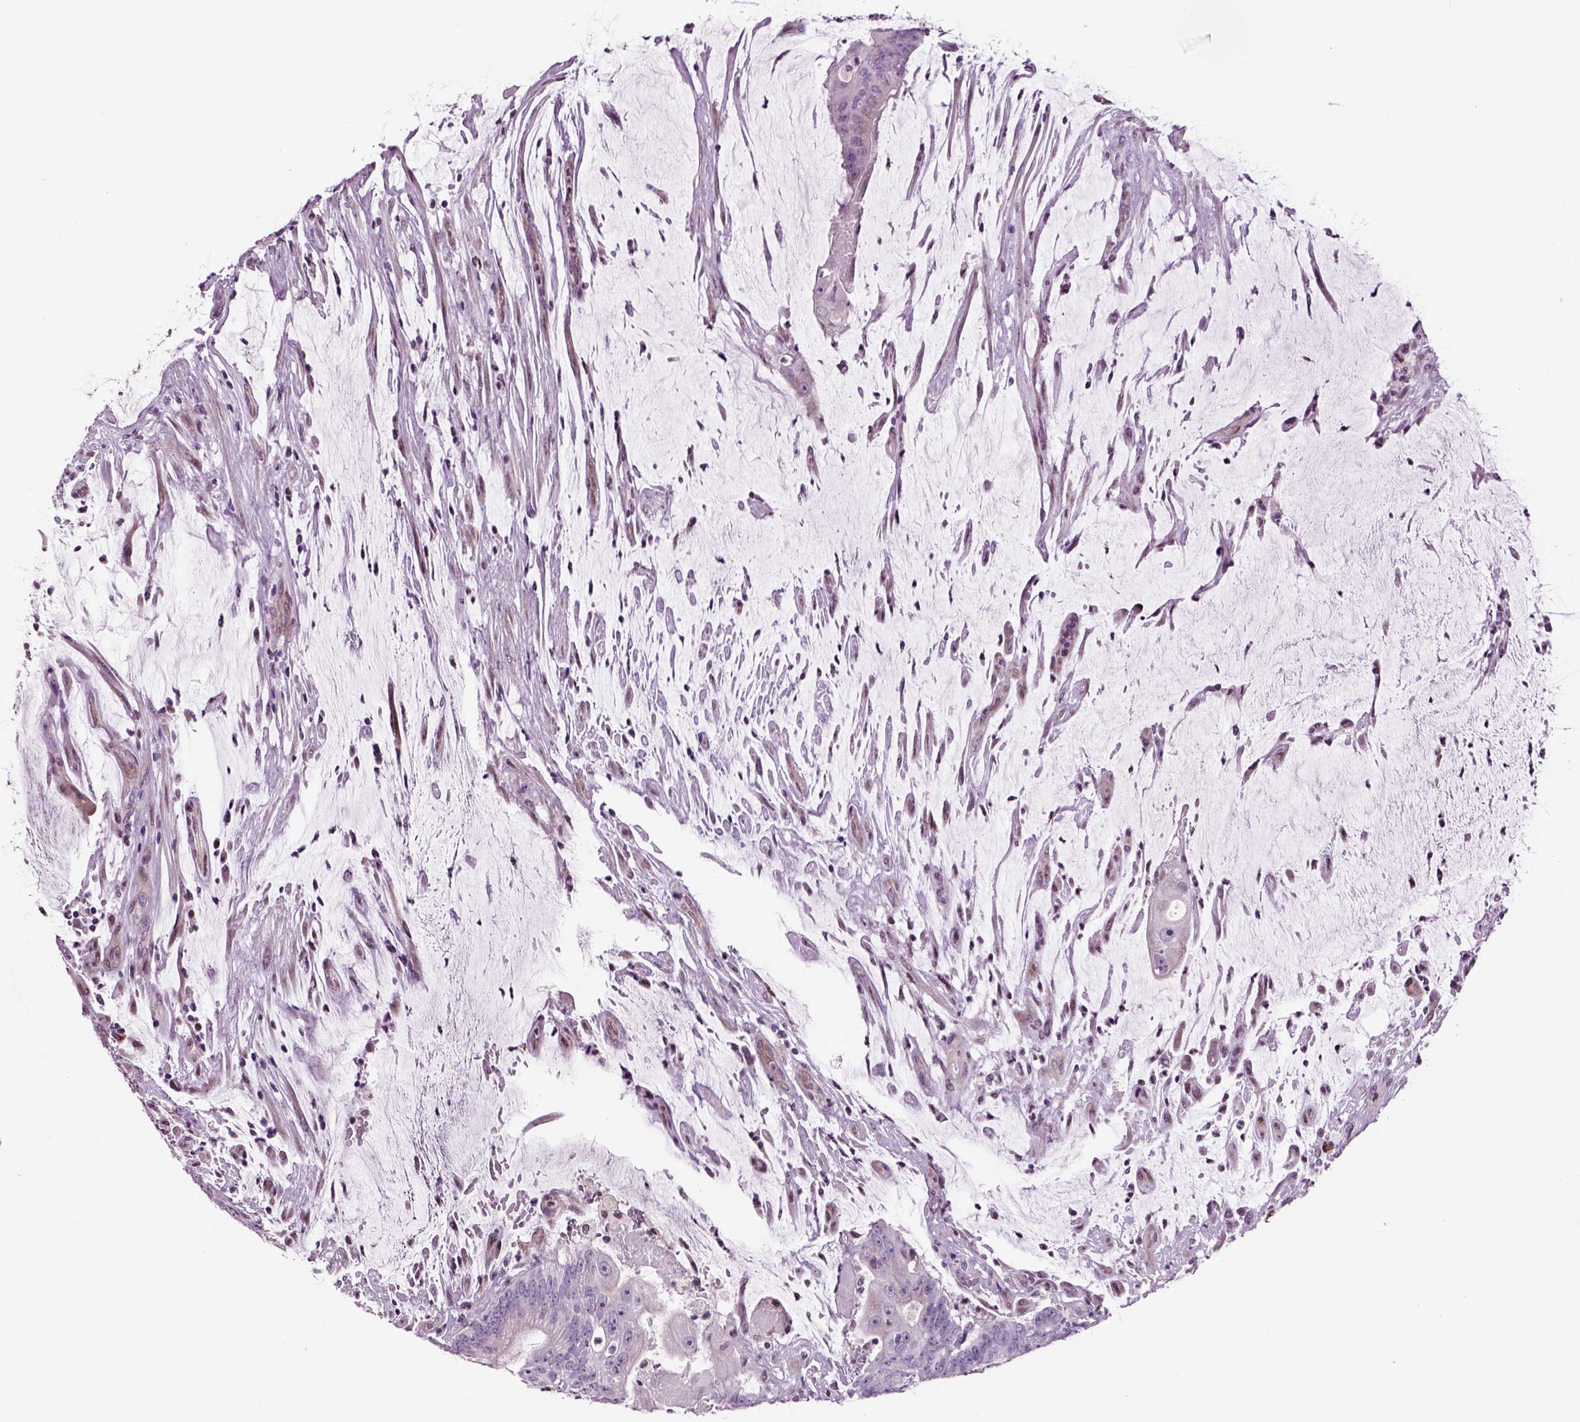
{"staining": {"intensity": "negative", "quantity": "none", "location": "none"}, "tissue": "colorectal cancer", "cell_type": "Tumor cells", "image_type": "cancer", "snomed": [{"axis": "morphology", "description": "Adenocarcinoma, NOS"}, {"axis": "topography", "description": "Colon"}], "caption": "This is an immunohistochemistry (IHC) histopathology image of colorectal adenocarcinoma. There is no expression in tumor cells.", "gene": "ARID3A", "patient": {"sex": "female", "age": 43}}